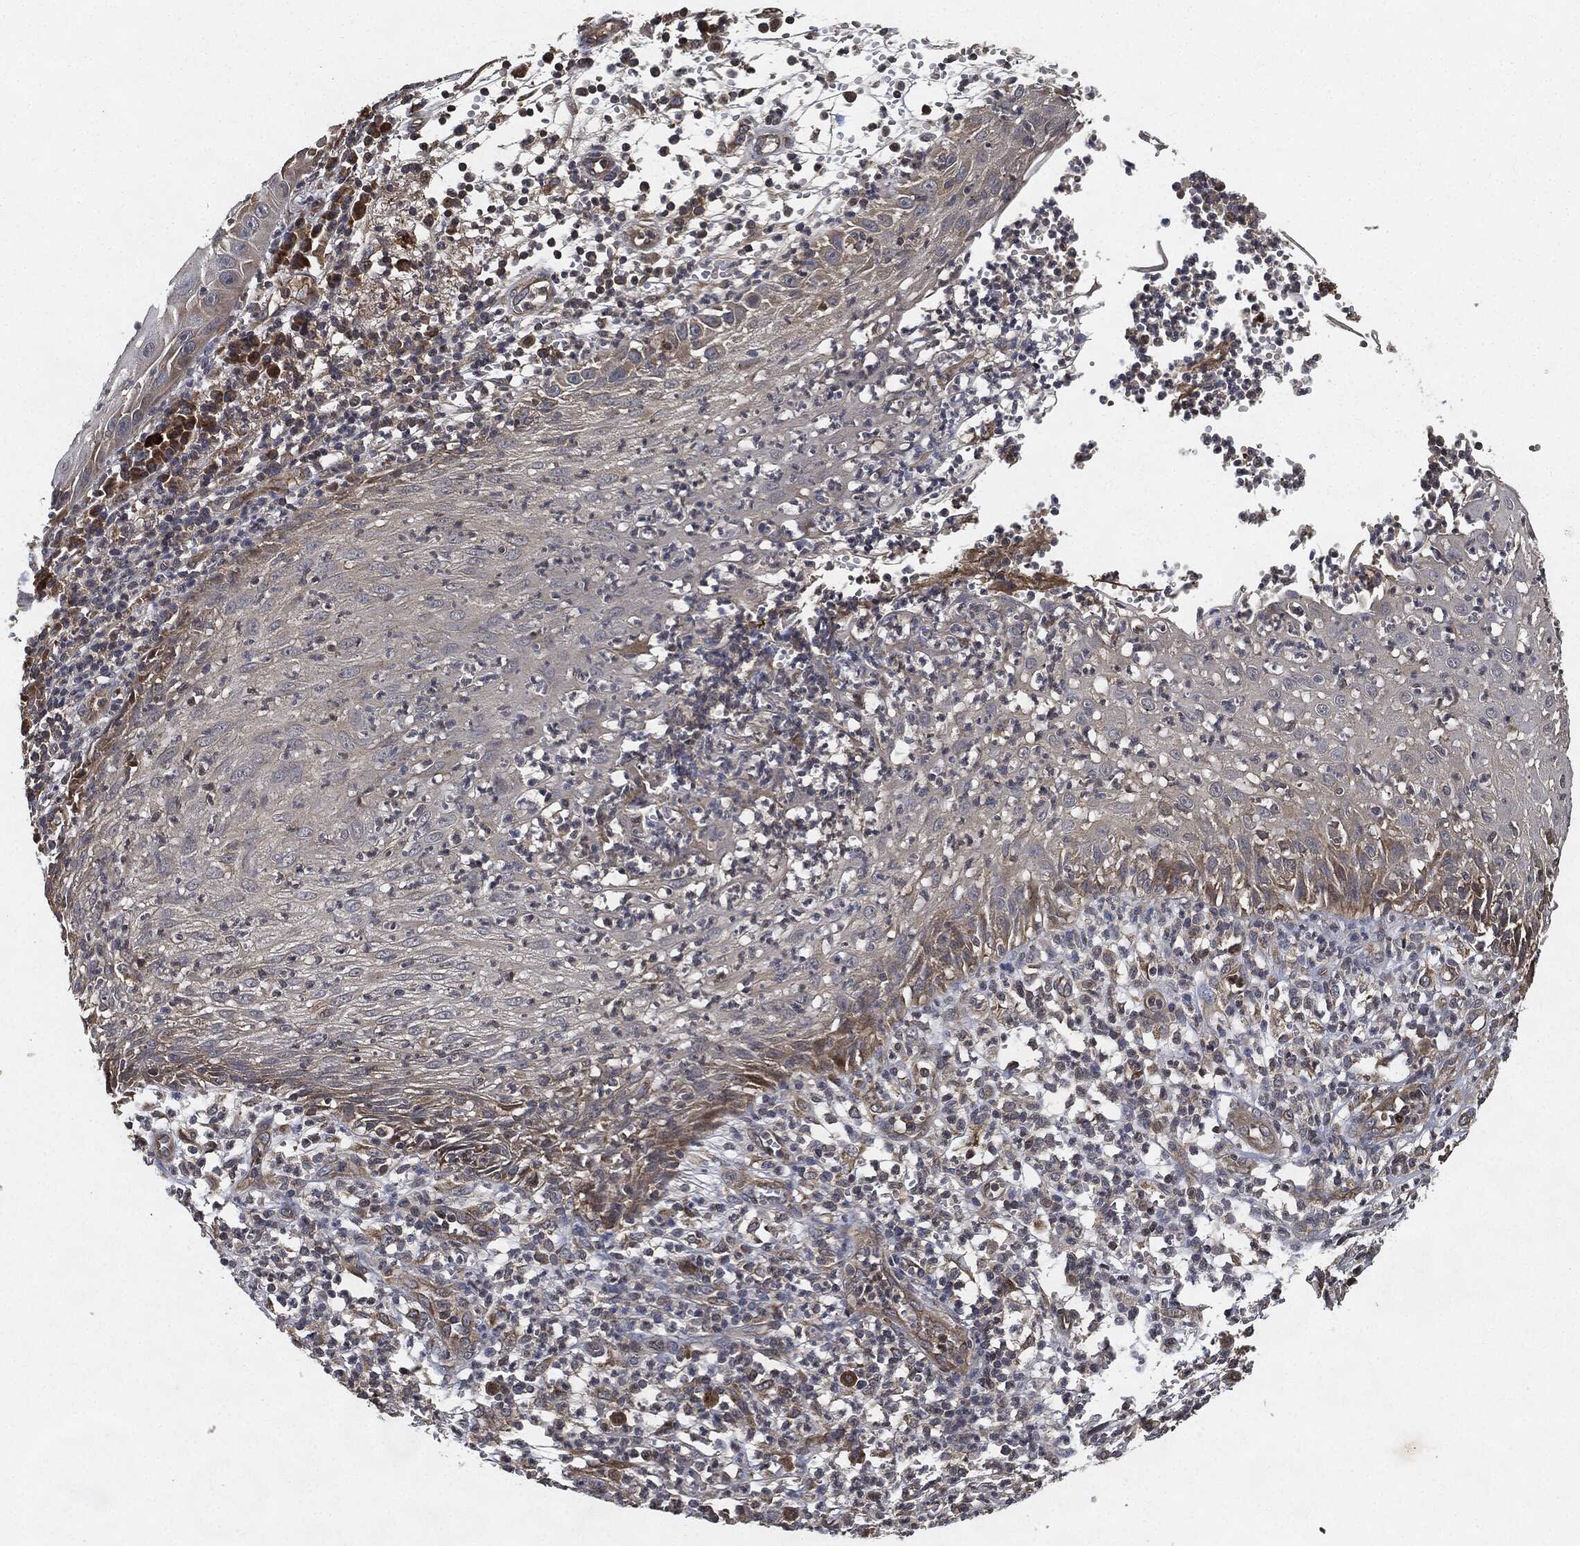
{"staining": {"intensity": "negative", "quantity": "none", "location": "none"}, "tissue": "skin cancer", "cell_type": "Tumor cells", "image_type": "cancer", "snomed": [{"axis": "morphology", "description": "Normal tissue, NOS"}, {"axis": "morphology", "description": "Squamous cell carcinoma, NOS"}, {"axis": "topography", "description": "Skin"}], "caption": "Tumor cells are negative for protein expression in human skin cancer. Nuclei are stained in blue.", "gene": "MLST8", "patient": {"sex": "male", "age": 79}}